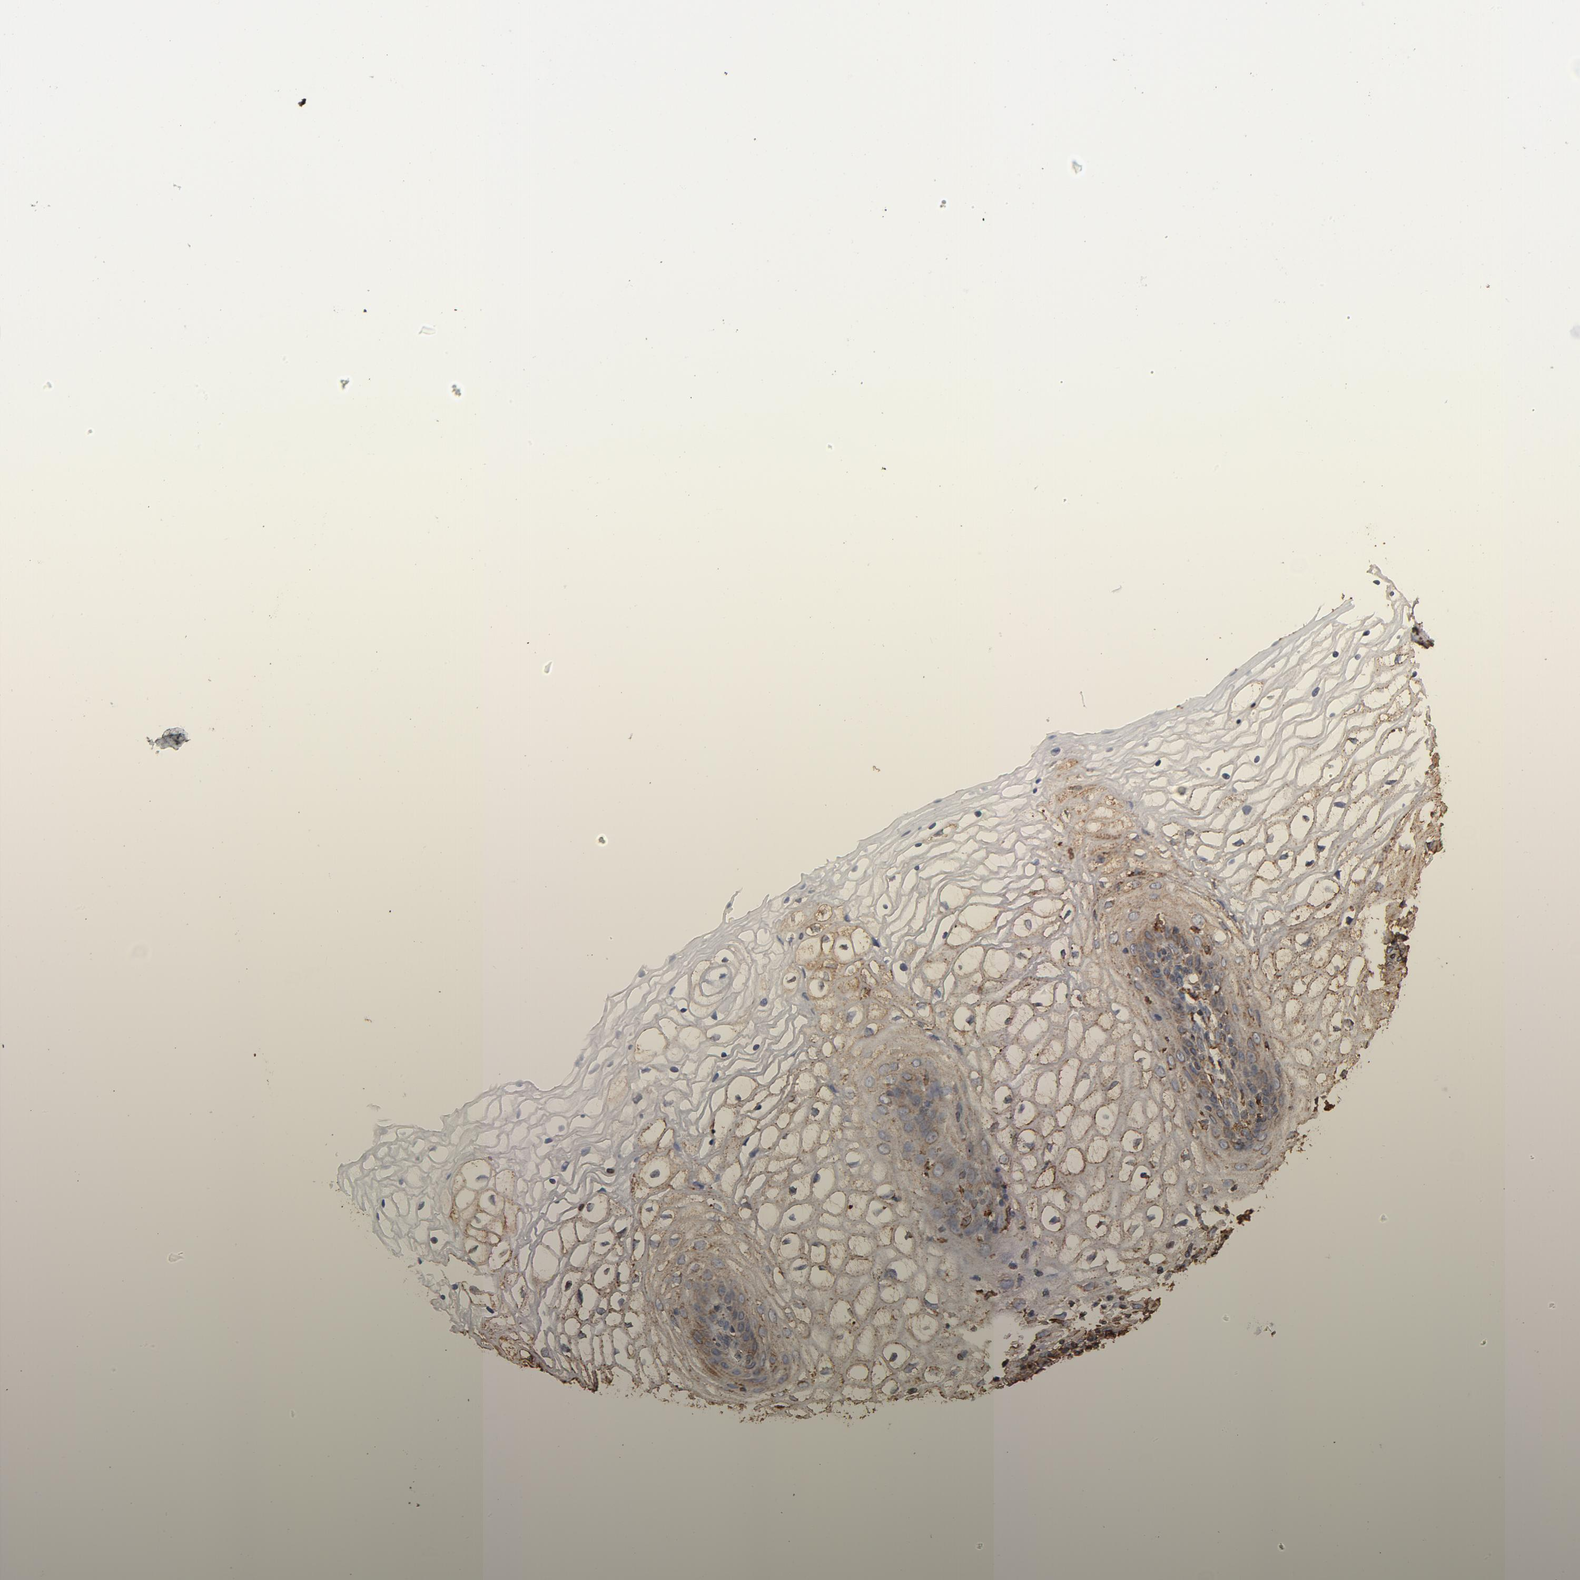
{"staining": {"intensity": "negative", "quantity": "none", "location": "none"}, "tissue": "vagina", "cell_type": "Squamous epithelial cells", "image_type": "normal", "snomed": [{"axis": "morphology", "description": "Normal tissue, NOS"}, {"axis": "topography", "description": "Vagina"}], "caption": "Human vagina stained for a protein using immunohistochemistry shows no staining in squamous epithelial cells.", "gene": "PDIA3", "patient": {"sex": "female", "age": 34}}